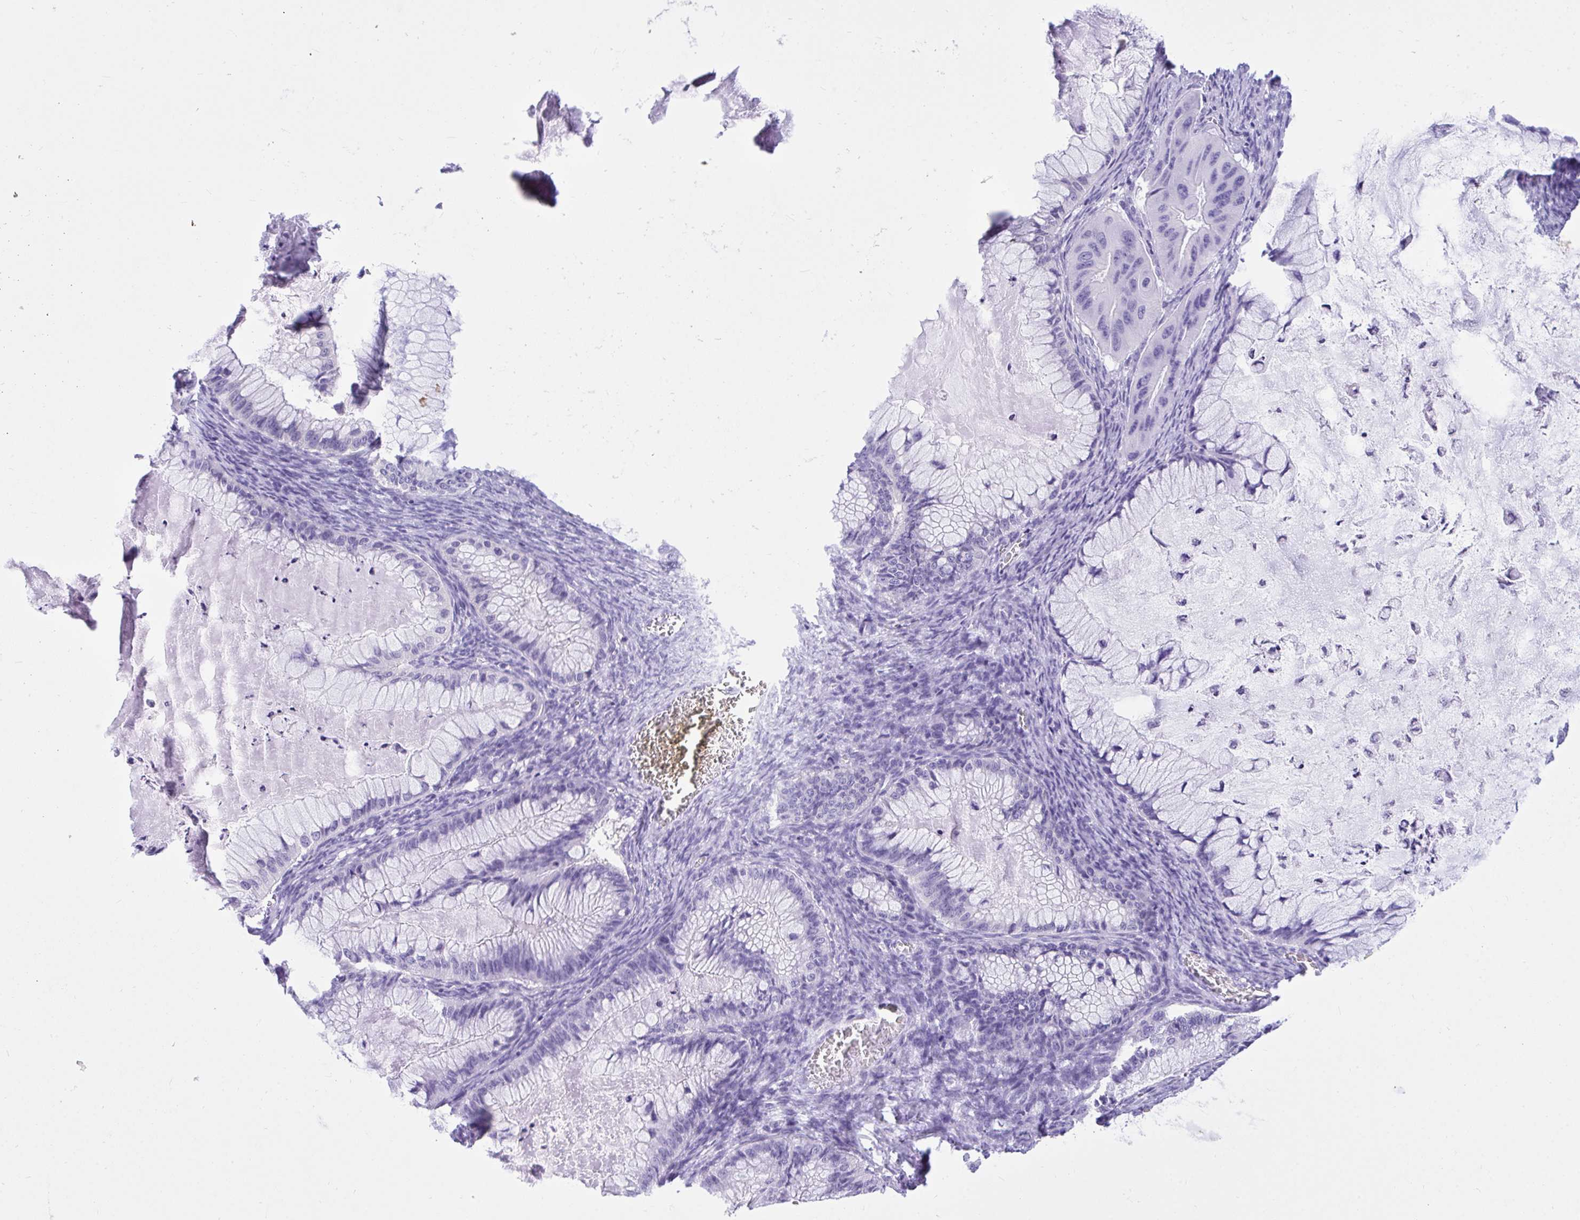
{"staining": {"intensity": "negative", "quantity": "none", "location": "none"}, "tissue": "ovarian cancer", "cell_type": "Tumor cells", "image_type": "cancer", "snomed": [{"axis": "morphology", "description": "Cystadenocarcinoma, mucinous, NOS"}, {"axis": "topography", "description": "Ovary"}], "caption": "Micrograph shows no significant protein staining in tumor cells of ovarian cancer. (DAB immunohistochemistry (IHC) visualized using brightfield microscopy, high magnification).", "gene": "TLN2", "patient": {"sex": "female", "age": 72}}